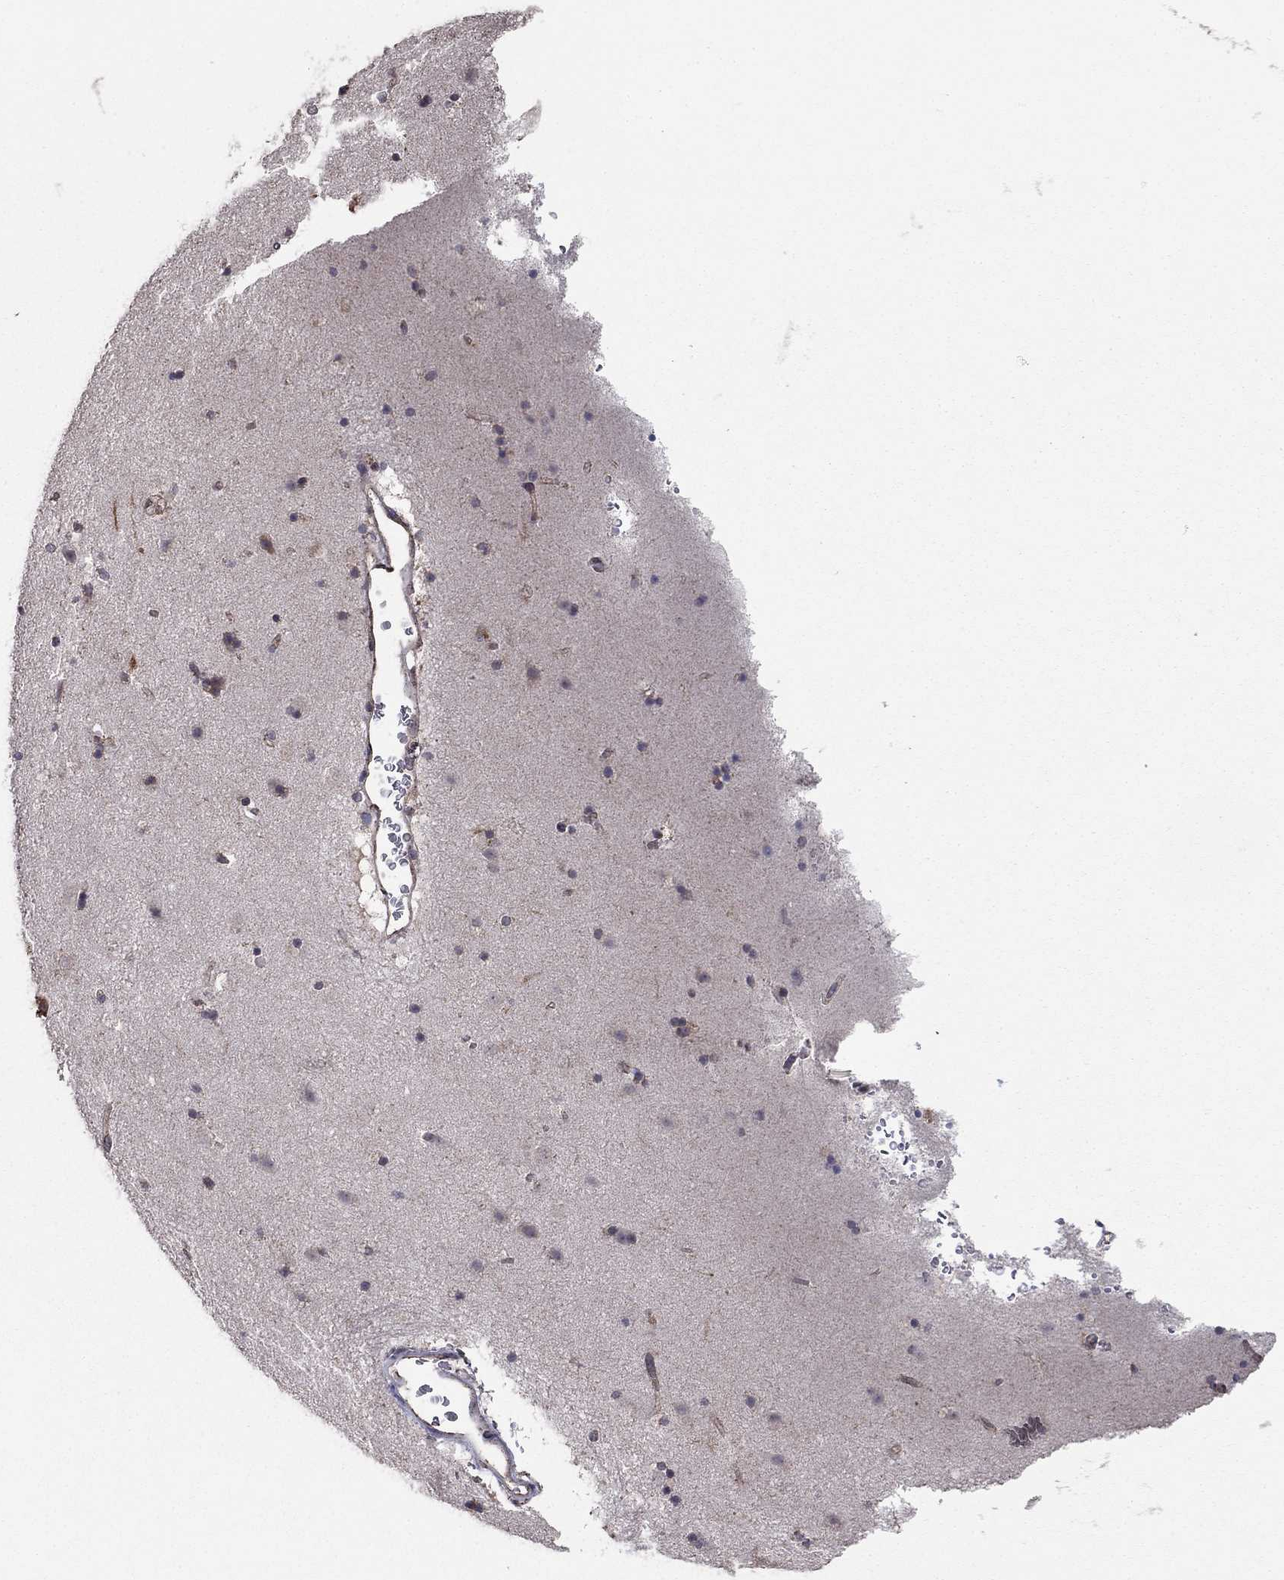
{"staining": {"intensity": "negative", "quantity": "none", "location": "none"}, "tissue": "caudate", "cell_type": "Glial cells", "image_type": "normal", "snomed": [{"axis": "morphology", "description": "Normal tissue, NOS"}, {"axis": "topography", "description": "Lateral ventricle wall"}], "caption": "Immunohistochemical staining of normal caudate reveals no significant expression in glial cells.", "gene": "NKIRAS1", "patient": {"sex": "male", "age": 51}}